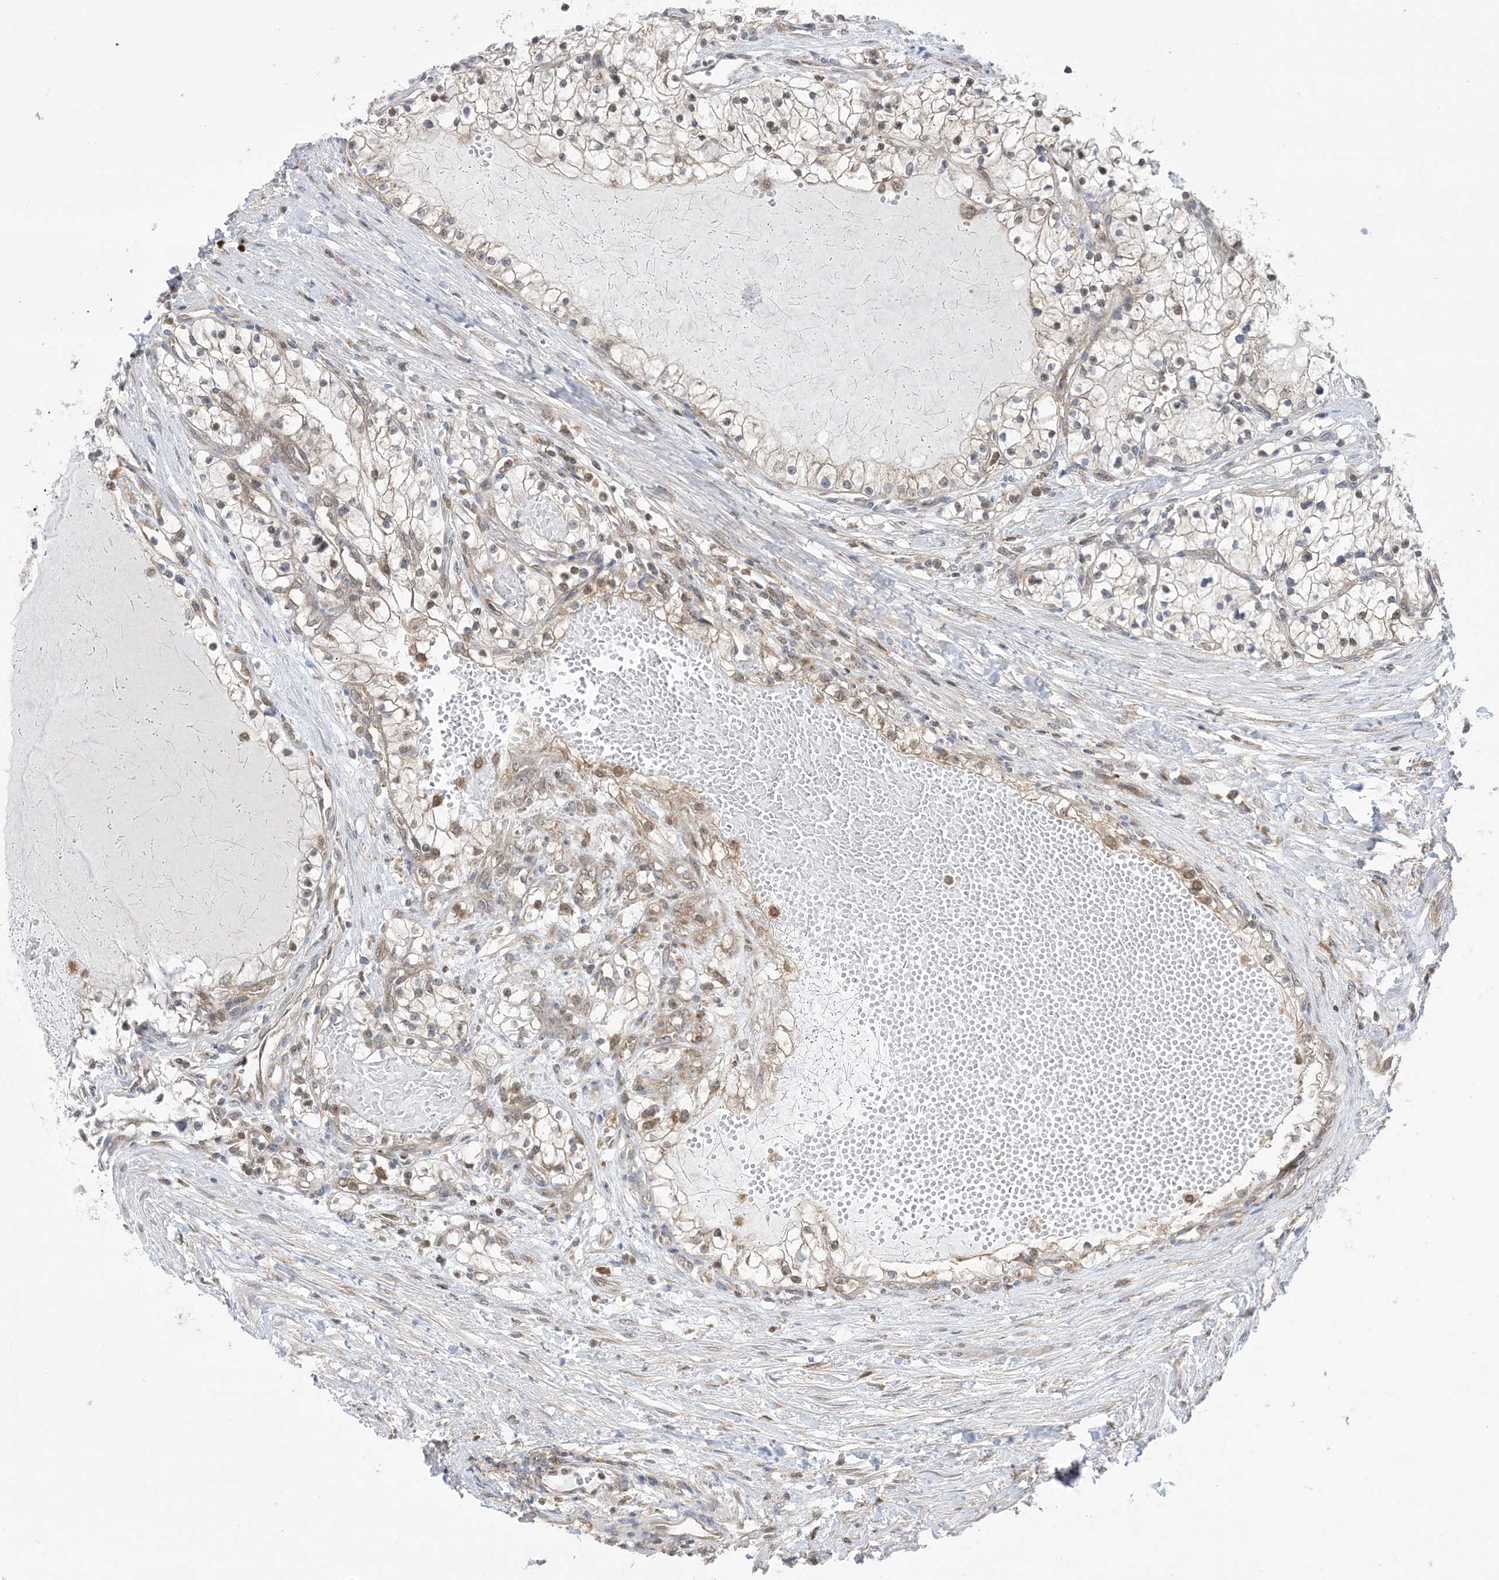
{"staining": {"intensity": "weak", "quantity": "25%-75%", "location": "cytoplasmic/membranous"}, "tissue": "renal cancer", "cell_type": "Tumor cells", "image_type": "cancer", "snomed": [{"axis": "morphology", "description": "Normal tissue, NOS"}, {"axis": "morphology", "description": "Adenocarcinoma, NOS"}, {"axis": "topography", "description": "Kidney"}], "caption": "Renal cancer tissue exhibits weak cytoplasmic/membranous positivity in about 25%-75% of tumor cells", "gene": "CASP4", "patient": {"sex": "male", "age": 68}}